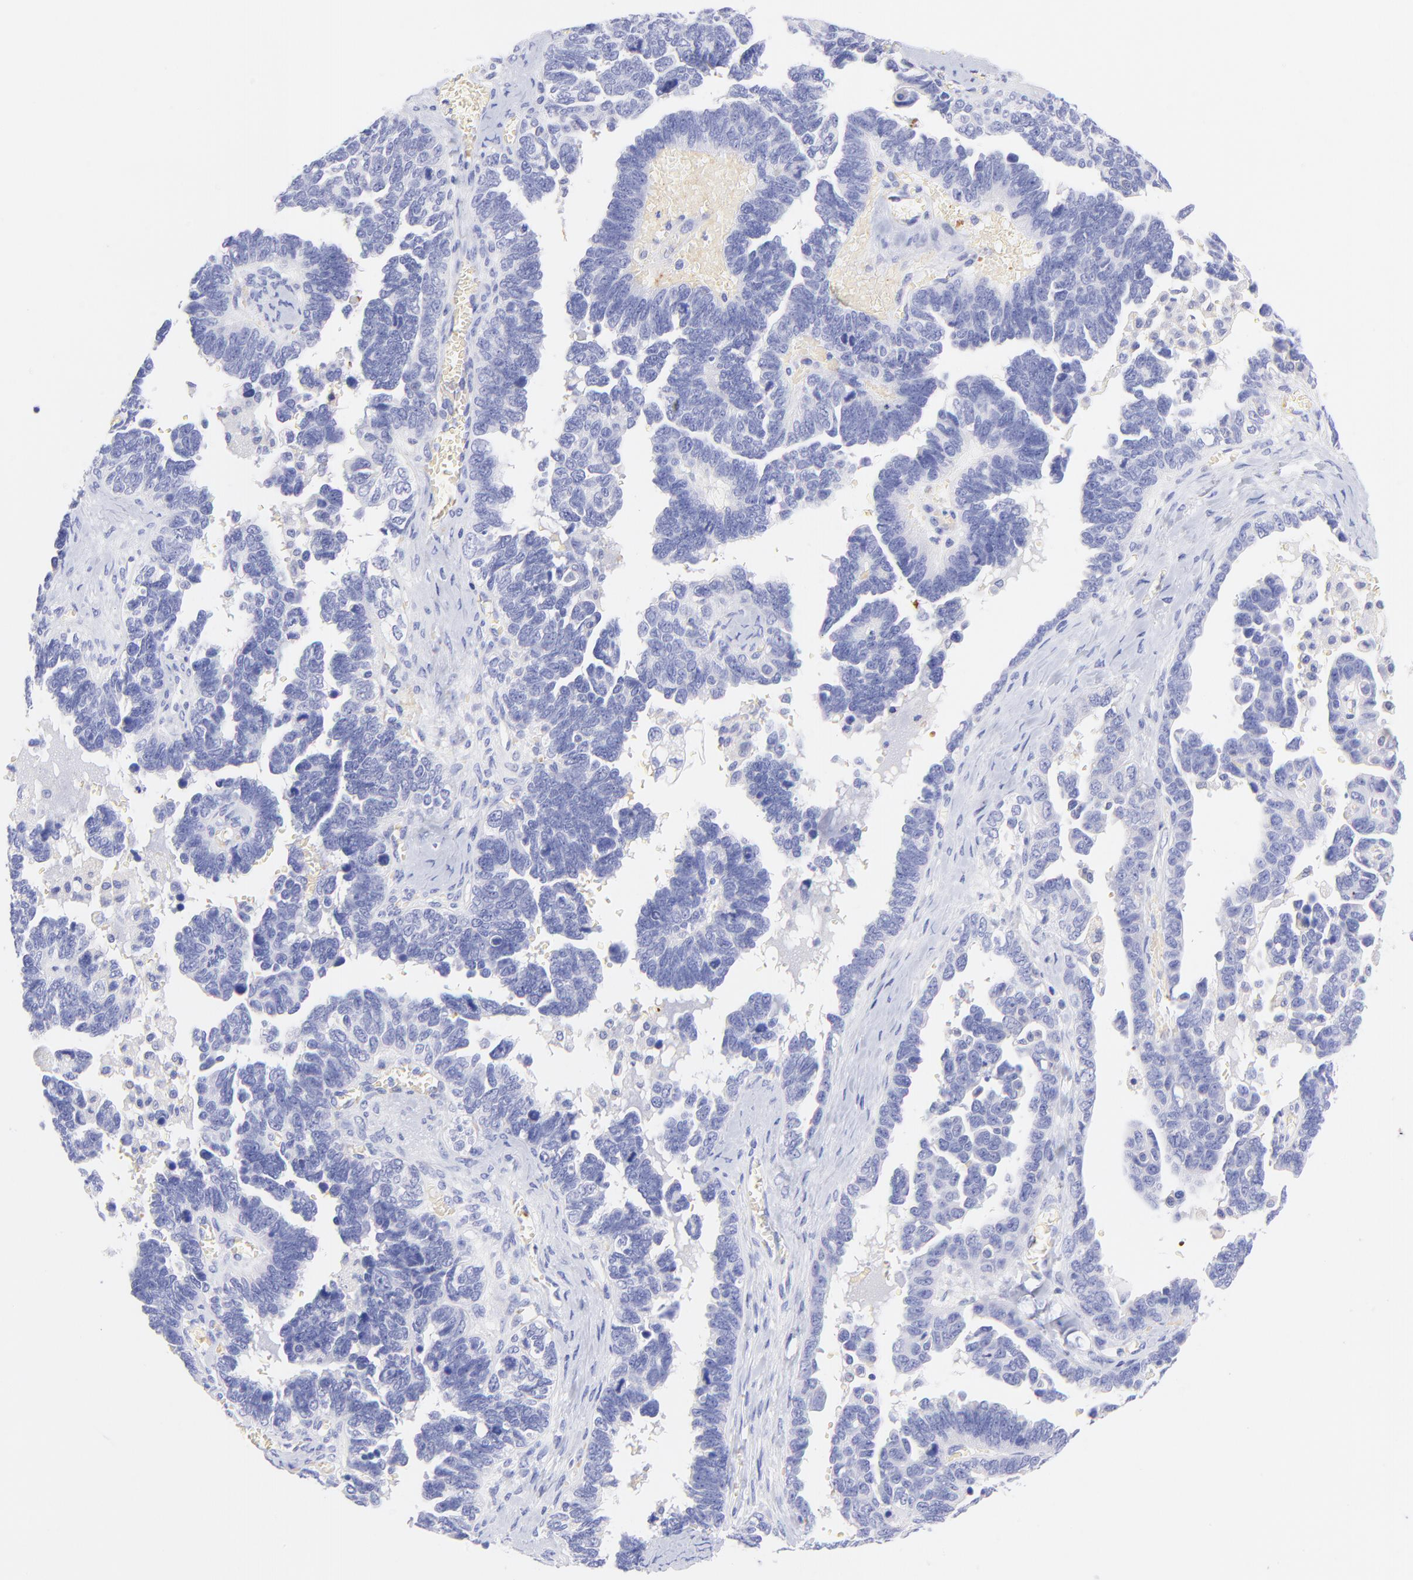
{"staining": {"intensity": "negative", "quantity": "none", "location": "none"}, "tissue": "ovarian cancer", "cell_type": "Tumor cells", "image_type": "cancer", "snomed": [{"axis": "morphology", "description": "Cystadenocarcinoma, serous, NOS"}, {"axis": "topography", "description": "Ovary"}], "caption": "Immunohistochemistry image of neoplastic tissue: human ovarian serous cystadenocarcinoma stained with DAB (3,3'-diaminobenzidine) shows no significant protein positivity in tumor cells.", "gene": "FRMPD3", "patient": {"sex": "female", "age": 69}}